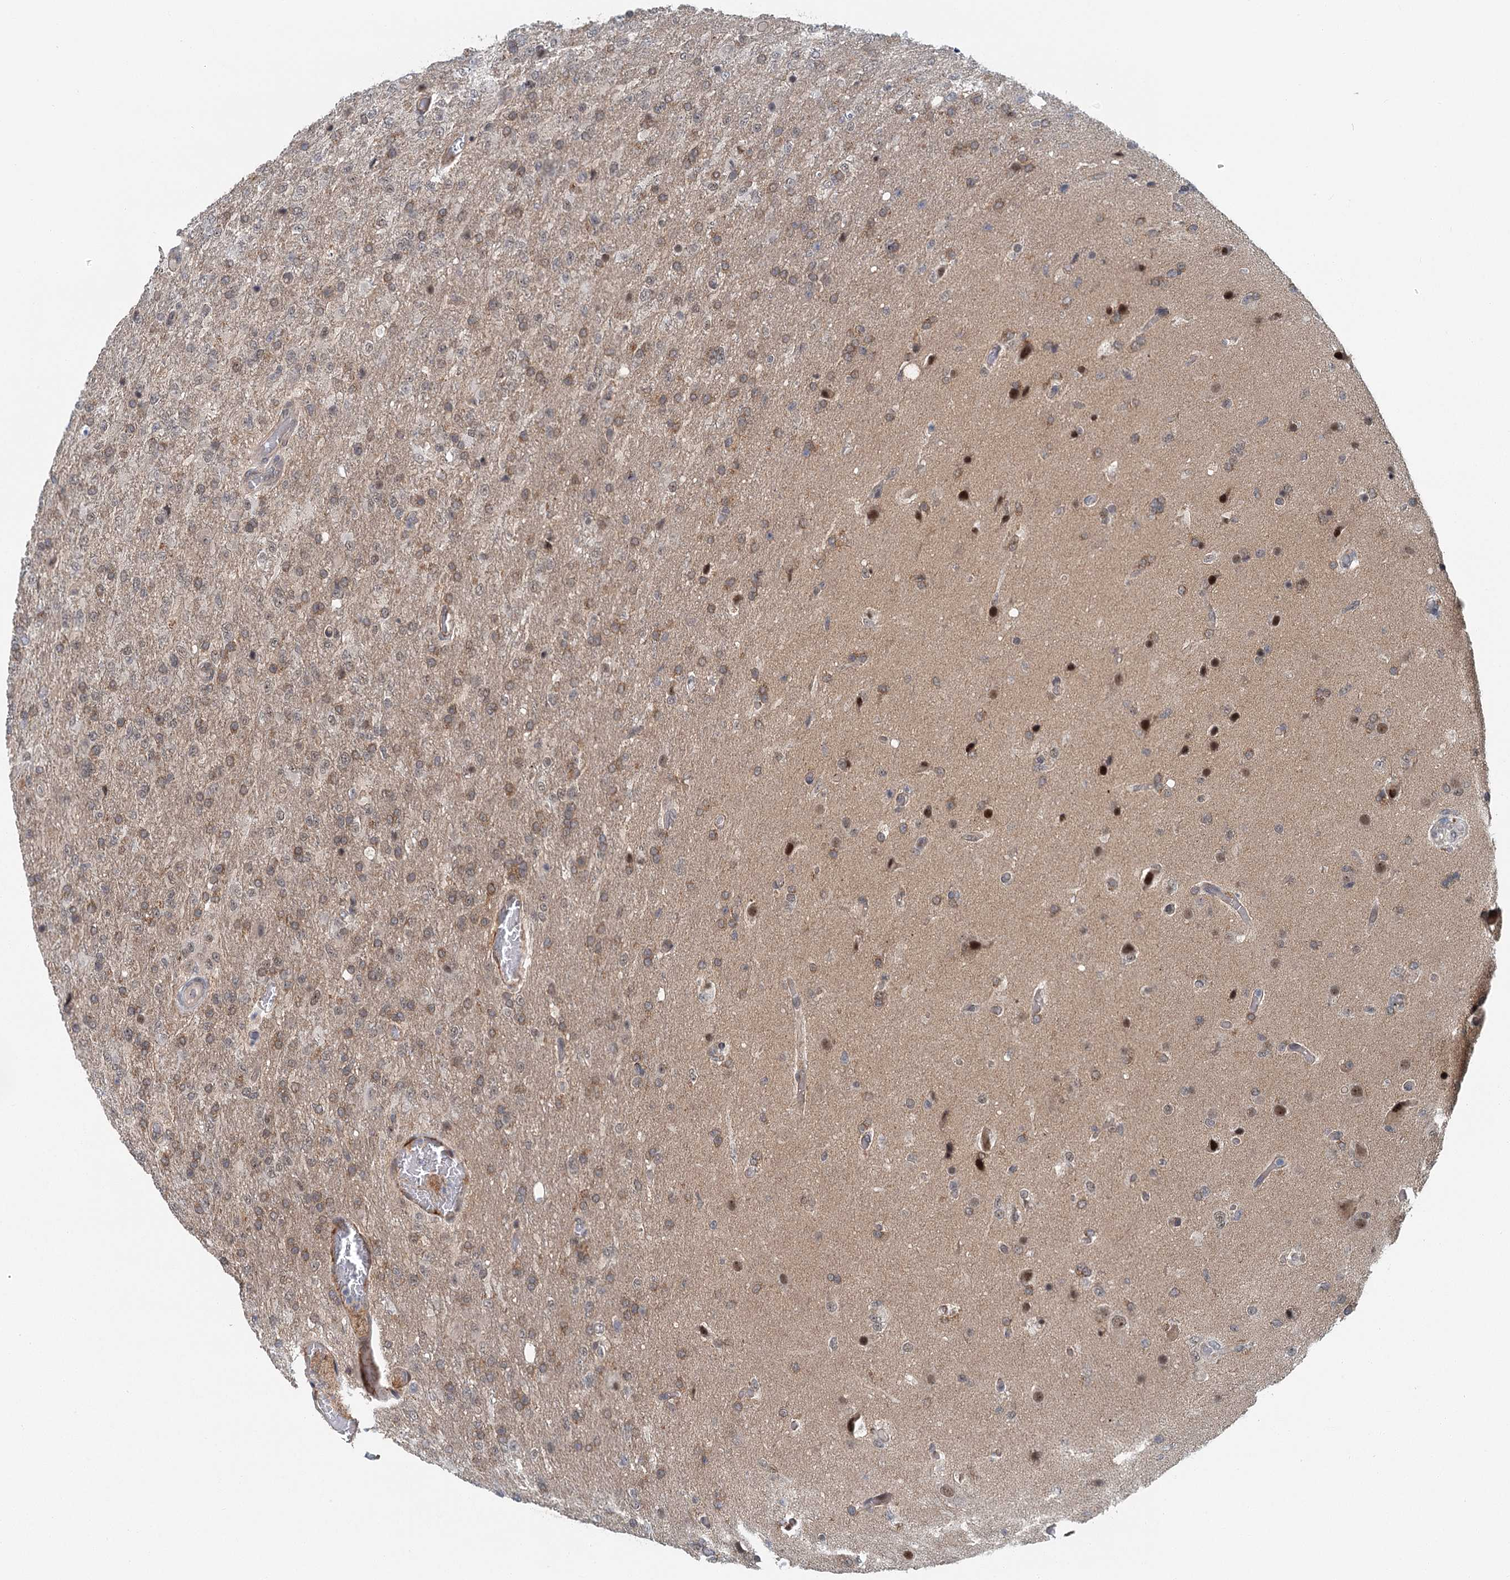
{"staining": {"intensity": "moderate", "quantity": ">75%", "location": "cytoplasmic/membranous,nuclear"}, "tissue": "glioma", "cell_type": "Tumor cells", "image_type": "cancer", "snomed": [{"axis": "morphology", "description": "Glioma, malignant, High grade"}, {"axis": "topography", "description": "Brain"}], "caption": "Immunohistochemistry image of human malignant glioma (high-grade) stained for a protein (brown), which exhibits medium levels of moderate cytoplasmic/membranous and nuclear staining in approximately >75% of tumor cells.", "gene": "TAS2R42", "patient": {"sex": "female", "age": 74}}